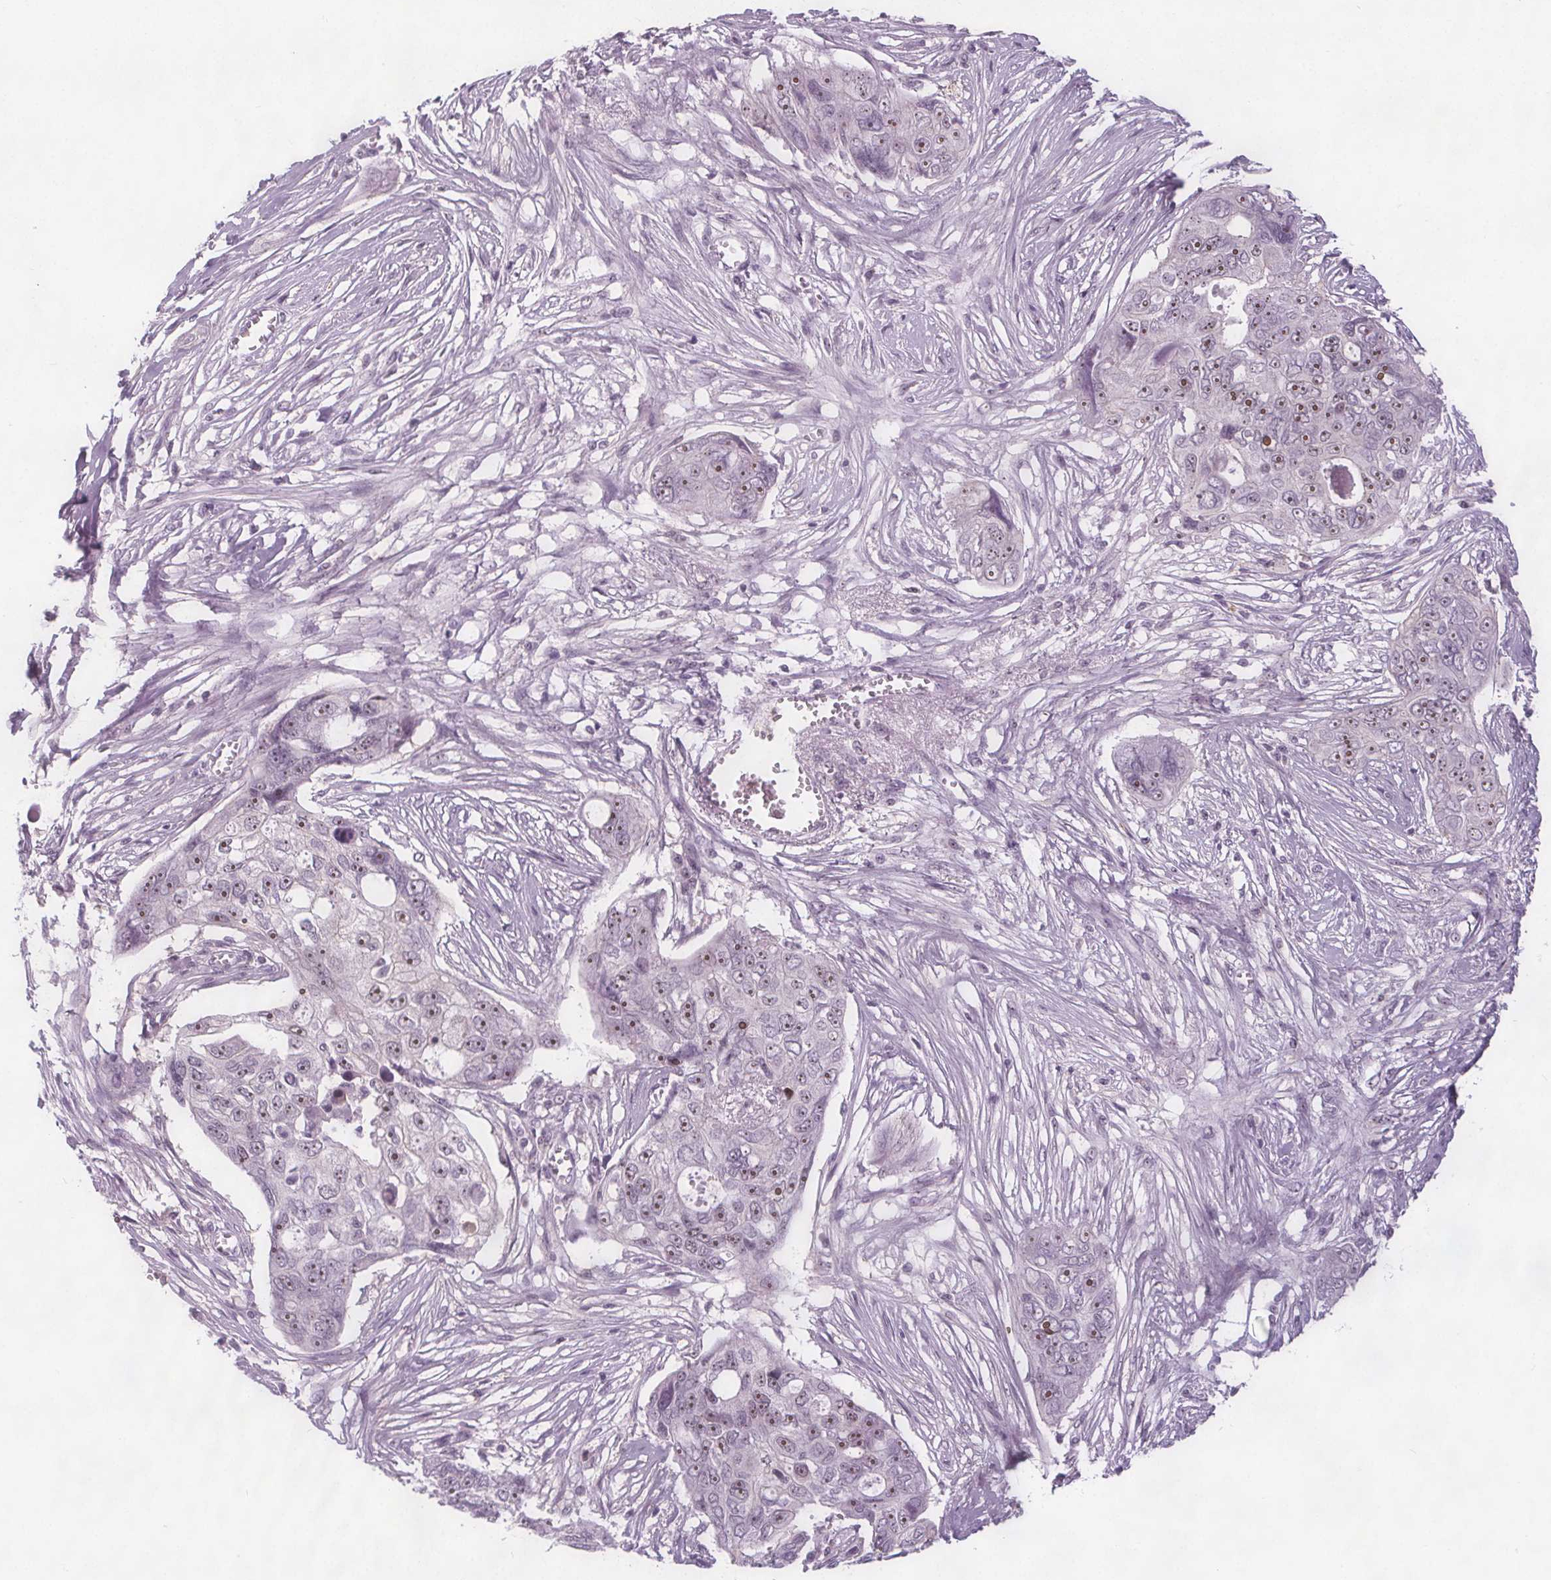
{"staining": {"intensity": "moderate", "quantity": ">75%", "location": "nuclear"}, "tissue": "ovarian cancer", "cell_type": "Tumor cells", "image_type": "cancer", "snomed": [{"axis": "morphology", "description": "Carcinoma, endometroid"}, {"axis": "topography", "description": "Ovary"}], "caption": "Tumor cells show medium levels of moderate nuclear positivity in about >75% of cells in human ovarian cancer (endometroid carcinoma).", "gene": "NOLC1", "patient": {"sex": "female", "age": 70}}